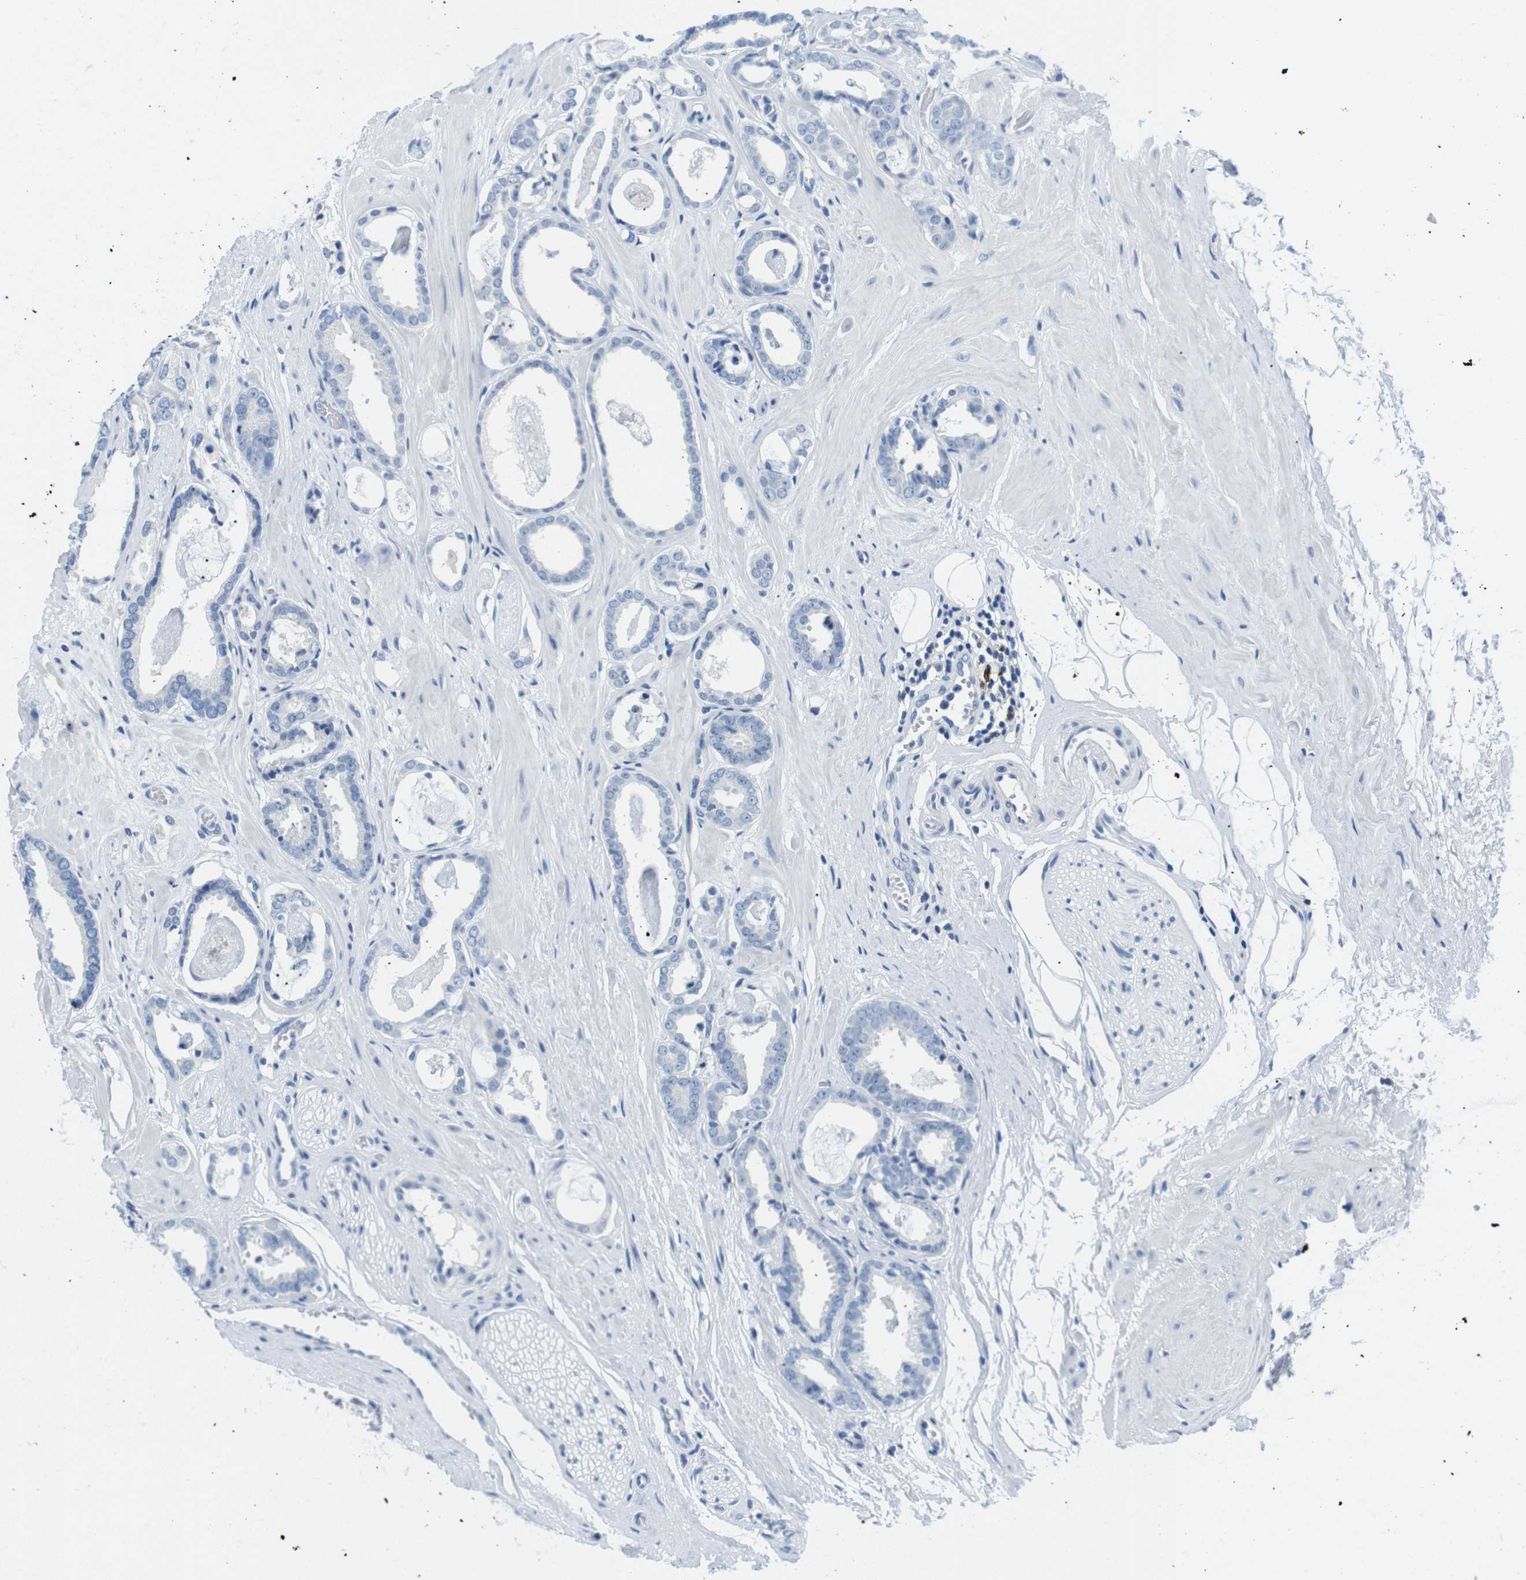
{"staining": {"intensity": "negative", "quantity": "none", "location": "none"}, "tissue": "prostate cancer", "cell_type": "Tumor cells", "image_type": "cancer", "snomed": [{"axis": "morphology", "description": "Adenocarcinoma, Low grade"}, {"axis": "topography", "description": "Prostate"}], "caption": "IHC photomicrograph of human prostate cancer (adenocarcinoma (low-grade)) stained for a protein (brown), which exhibits no expression in tumor cells. (Brightfield microscopy of DAB (3,3'-diaminobenzidine) IHC at high magnification).", "gene": "TNFRSF4", "patient": {"sex": "male", "age": 53}}